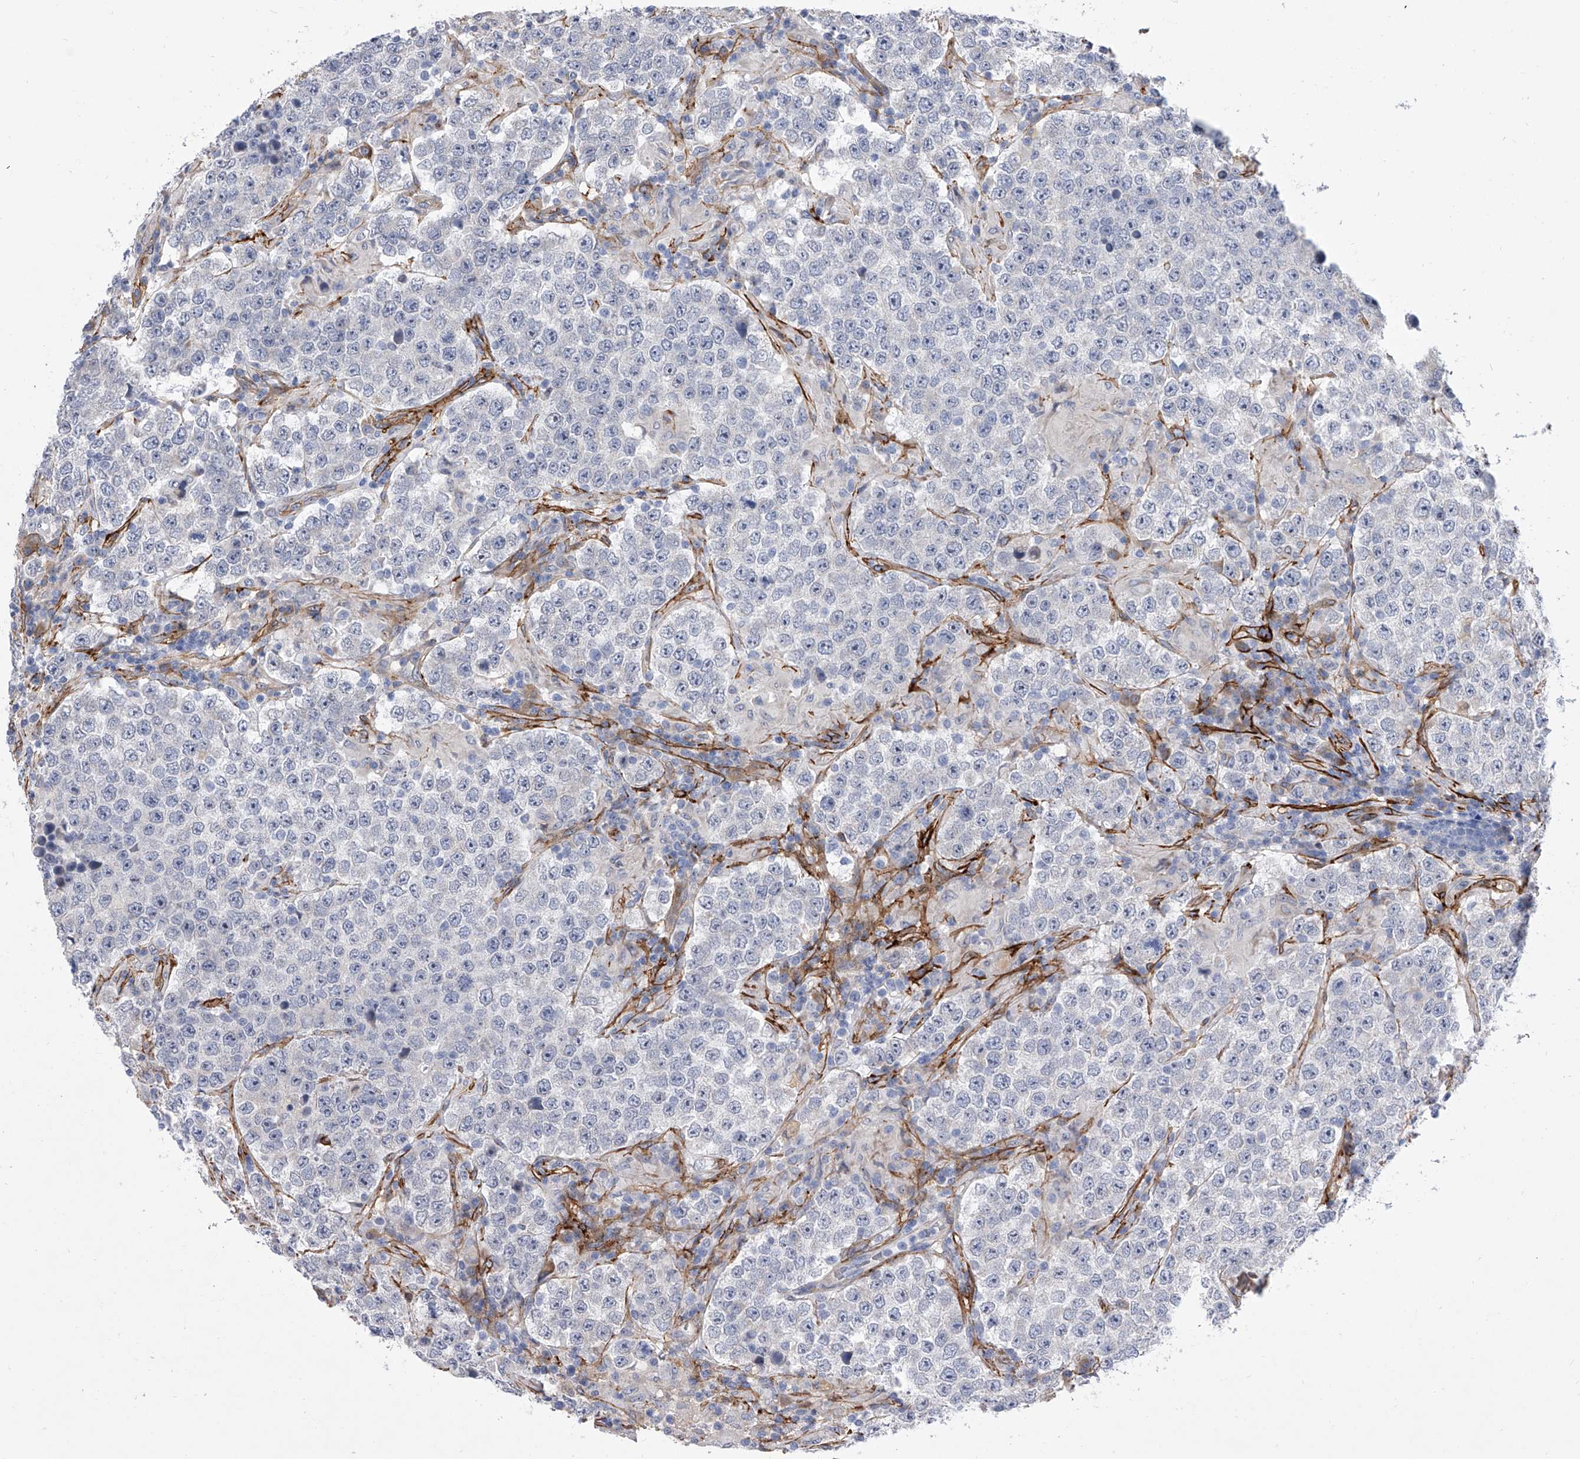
{"staining": {"intensity": "negative", "quantity": "none", "location": "none"}, "tissue": "testis cancer", "cell_type": "Tumor cells", "image_type": "cancer", "snomed": [{"axis": "morphology", "description": "Normal tissue, NOS"}, {"axis": "morphology", "description": "Urothelial carcinoma, High grade"}, {"axis": "morphology", "description": "Seminoma, NOS"}, {"axis": "morphology", "description": "Carcinoma, Embryonal, NOS"}, {"axis": "topography", "description": "Urinary bladder"}, {"axis": "topography", "description": "Testis"}], "caption": "Tumor cells show no significant positivity in embryonal carcinoma (testis).", "gene": "ALG14", "patient": {"sex": "male", "age": 41}}